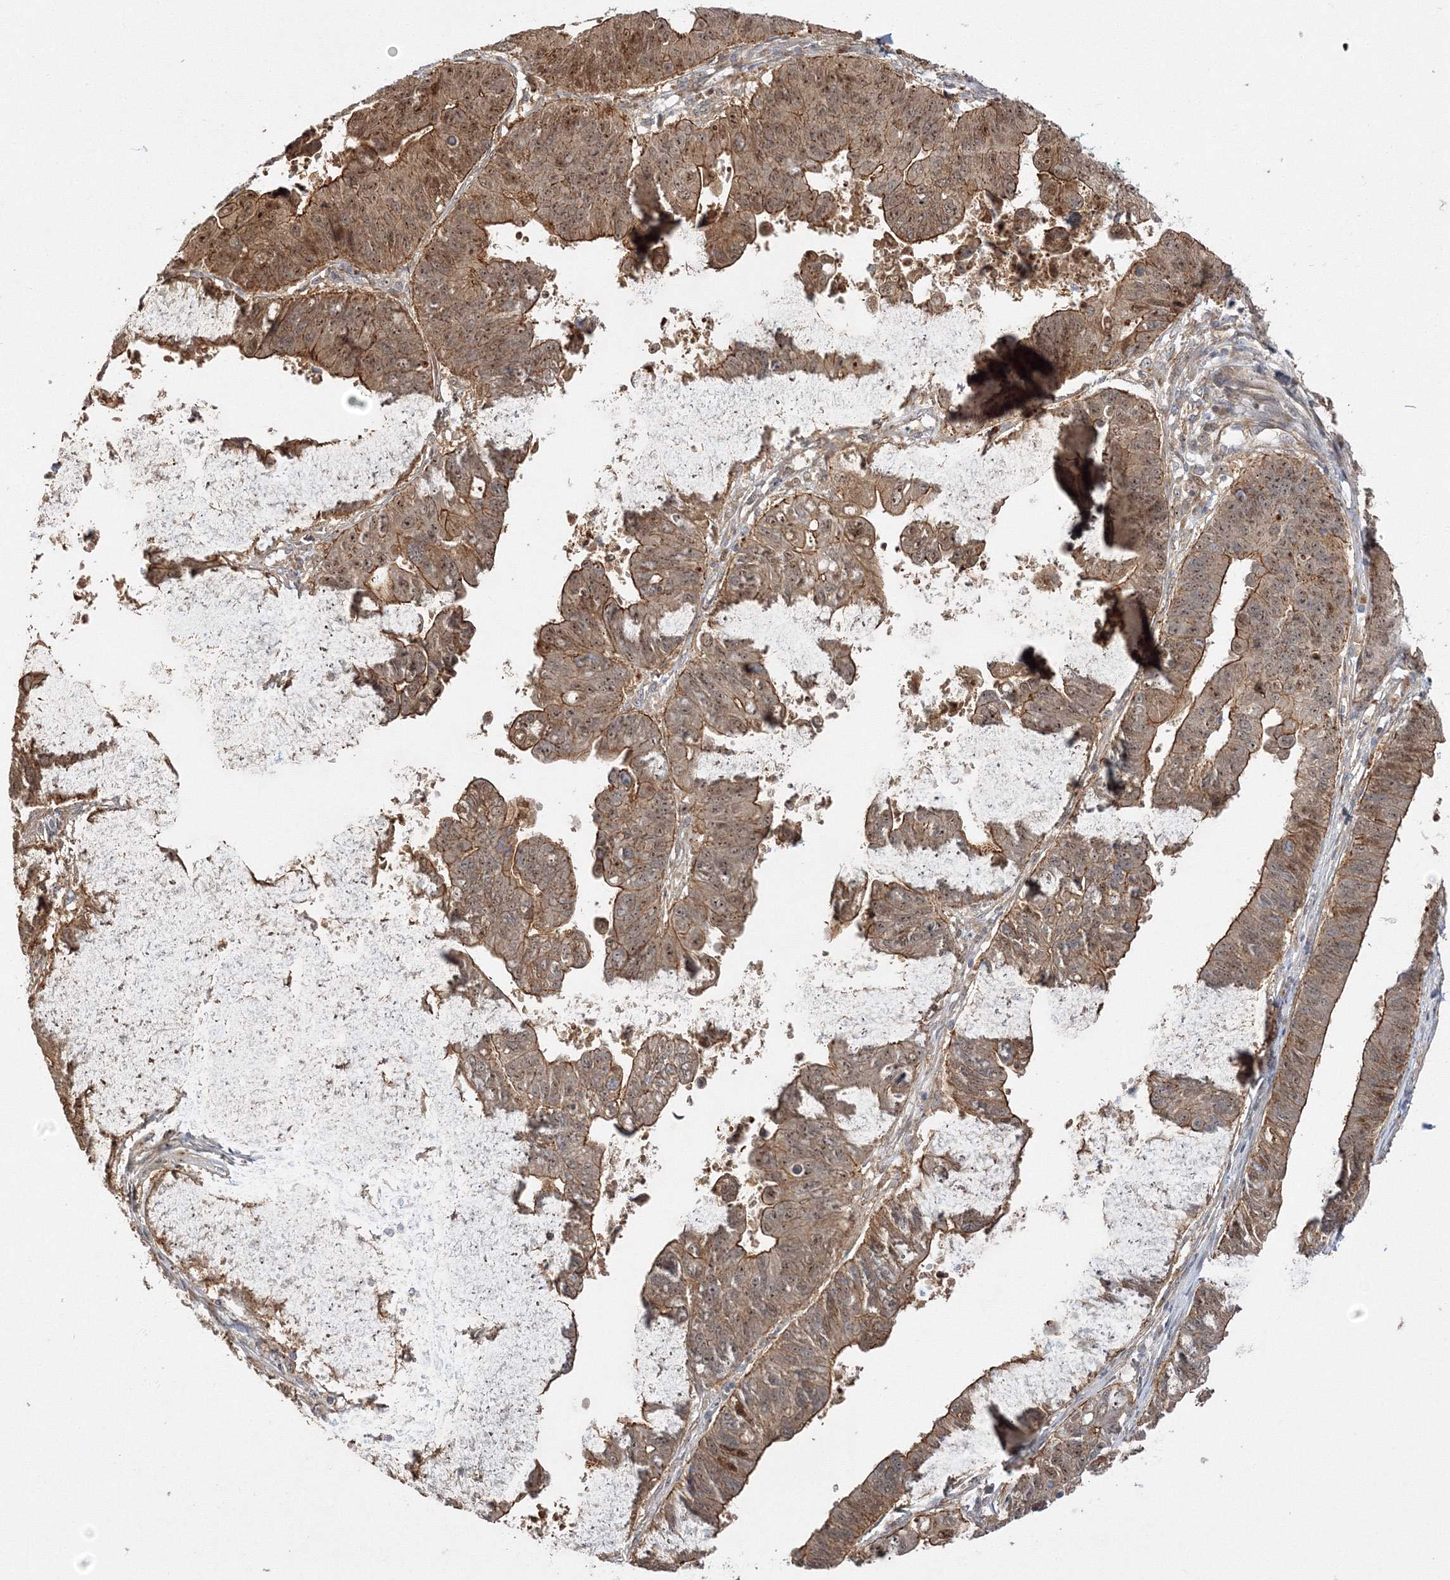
{"staining": {"intensity": "moderate", "quantity": ">75%", "location": "cytoplasmic/membranous,nuclear"}, "tissue": "stomach cancer", "cell_type": "Tumor cells", "image_type": "cancer", "snomed": [{"axis": "morphology", "description": "Adenocarcinoma, NOS"}, {"axis": "topography", "description": "Stomach"}], "caption": "Human stomach cancer (adenocarcinoma) stained for a protein (brown) exhibits moderate cytoplasmic/membranous and nuclear positive positivity in about >75% of tumor cells.", "gene": "NPM3", "patient": {"sex": "male", "age": 59}}